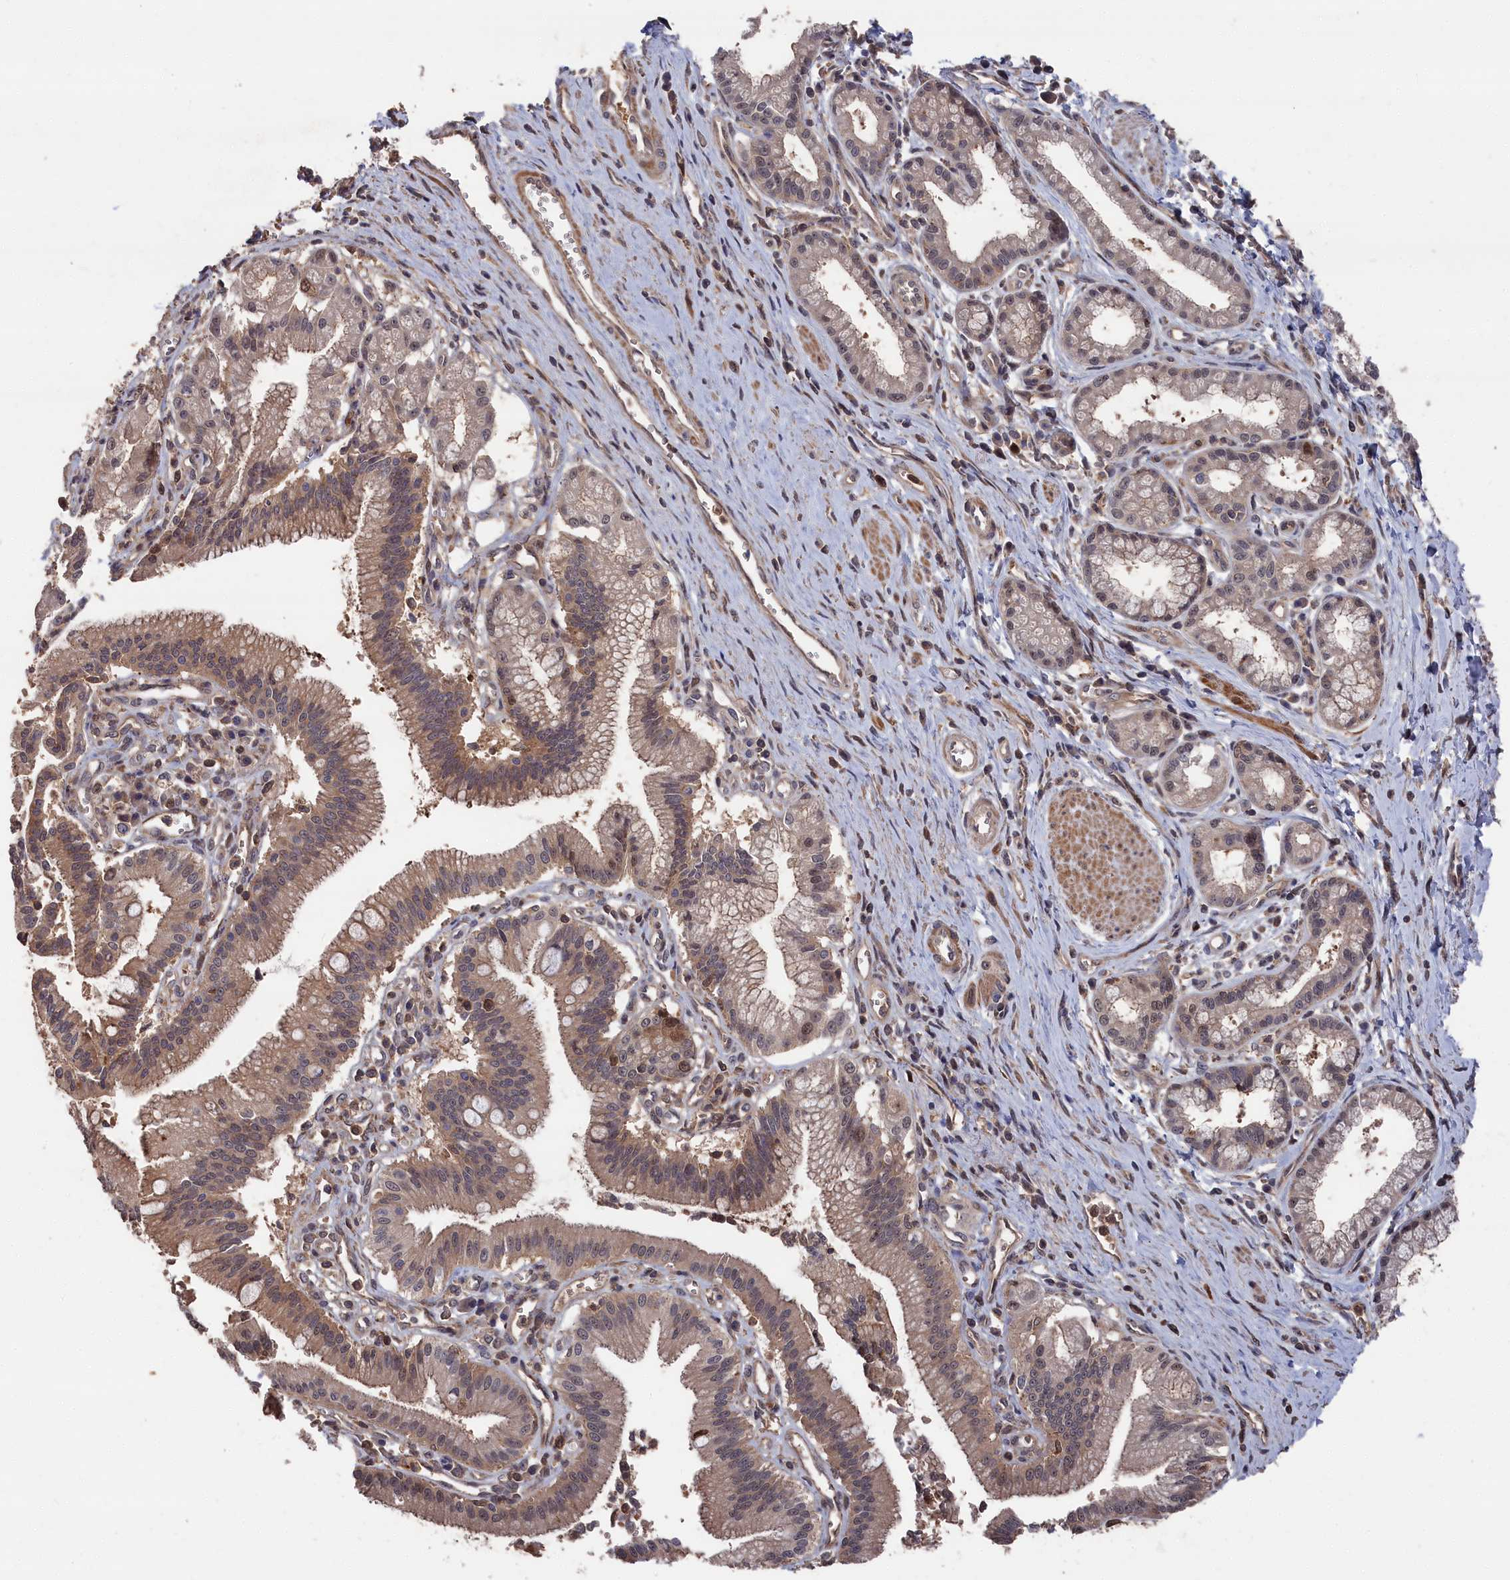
{"staining": {"intensity": "moderate", "quantity": ">75%", "location": "cytoplasmic/membranous,nuclear"}, "tissue": "pancreatic cancer", "cell_type": "Tumor cells", "image_type": "cancer", "snomed": [{"axis": "morphology", "description": "Adenocarcinoma, NOS"}, {"axis": "topography", "description": "Pancreas"}], "caption": "Moderate cytoplasmic/membranous and nuclear positivity is present in approximately >75% of tumor cells in pancreatic cancer (adenocarcinoma).", "gene": "RMI2", "patient": {"sex": "male", "age": 78}}